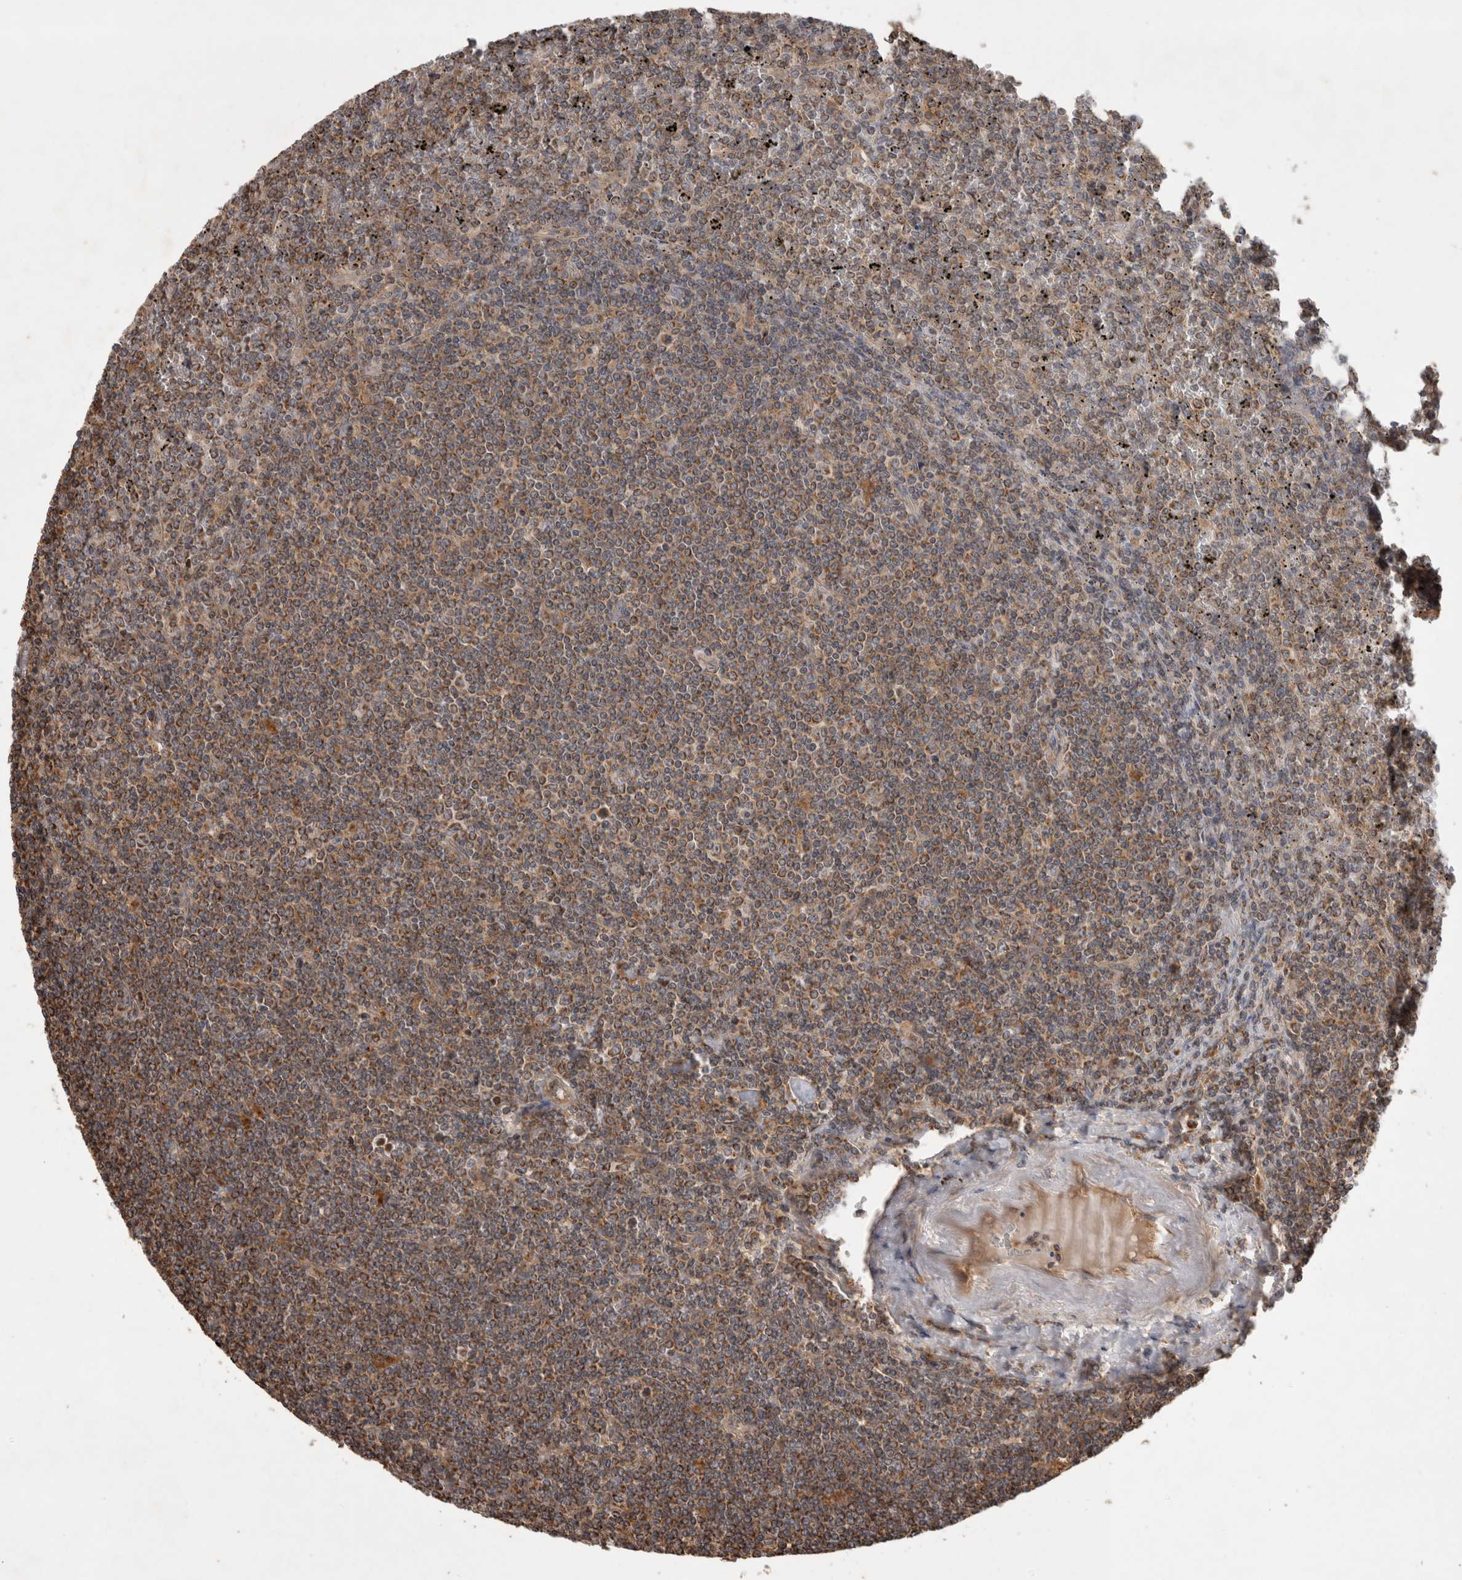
{"staining": {"intensity": "moderate", "quantity": ">75%", "location": "cytoplasmic/membranous"}, "tissue": "lymphoma", "cell_type": "Tumor cells", "image_type": "cancer", "snomed": [{"axis": "morphology", "description": "Malignant lymphoma, non-Hodgkin's type, Low grade"}, {"axis": "topography", "description": "Spleen"}], "caption": "DAB (3,3'-diaminobenzidine) immunohistochemical staining of low-grade malignant lymphoma, non-Hodgkin's type demonstrates moderate cytoplasmic/membranous protein positivity in approximately >75% of tumor cells.", "gene": "SERAC1", "patient": {"sex": "female", "age": 19}}